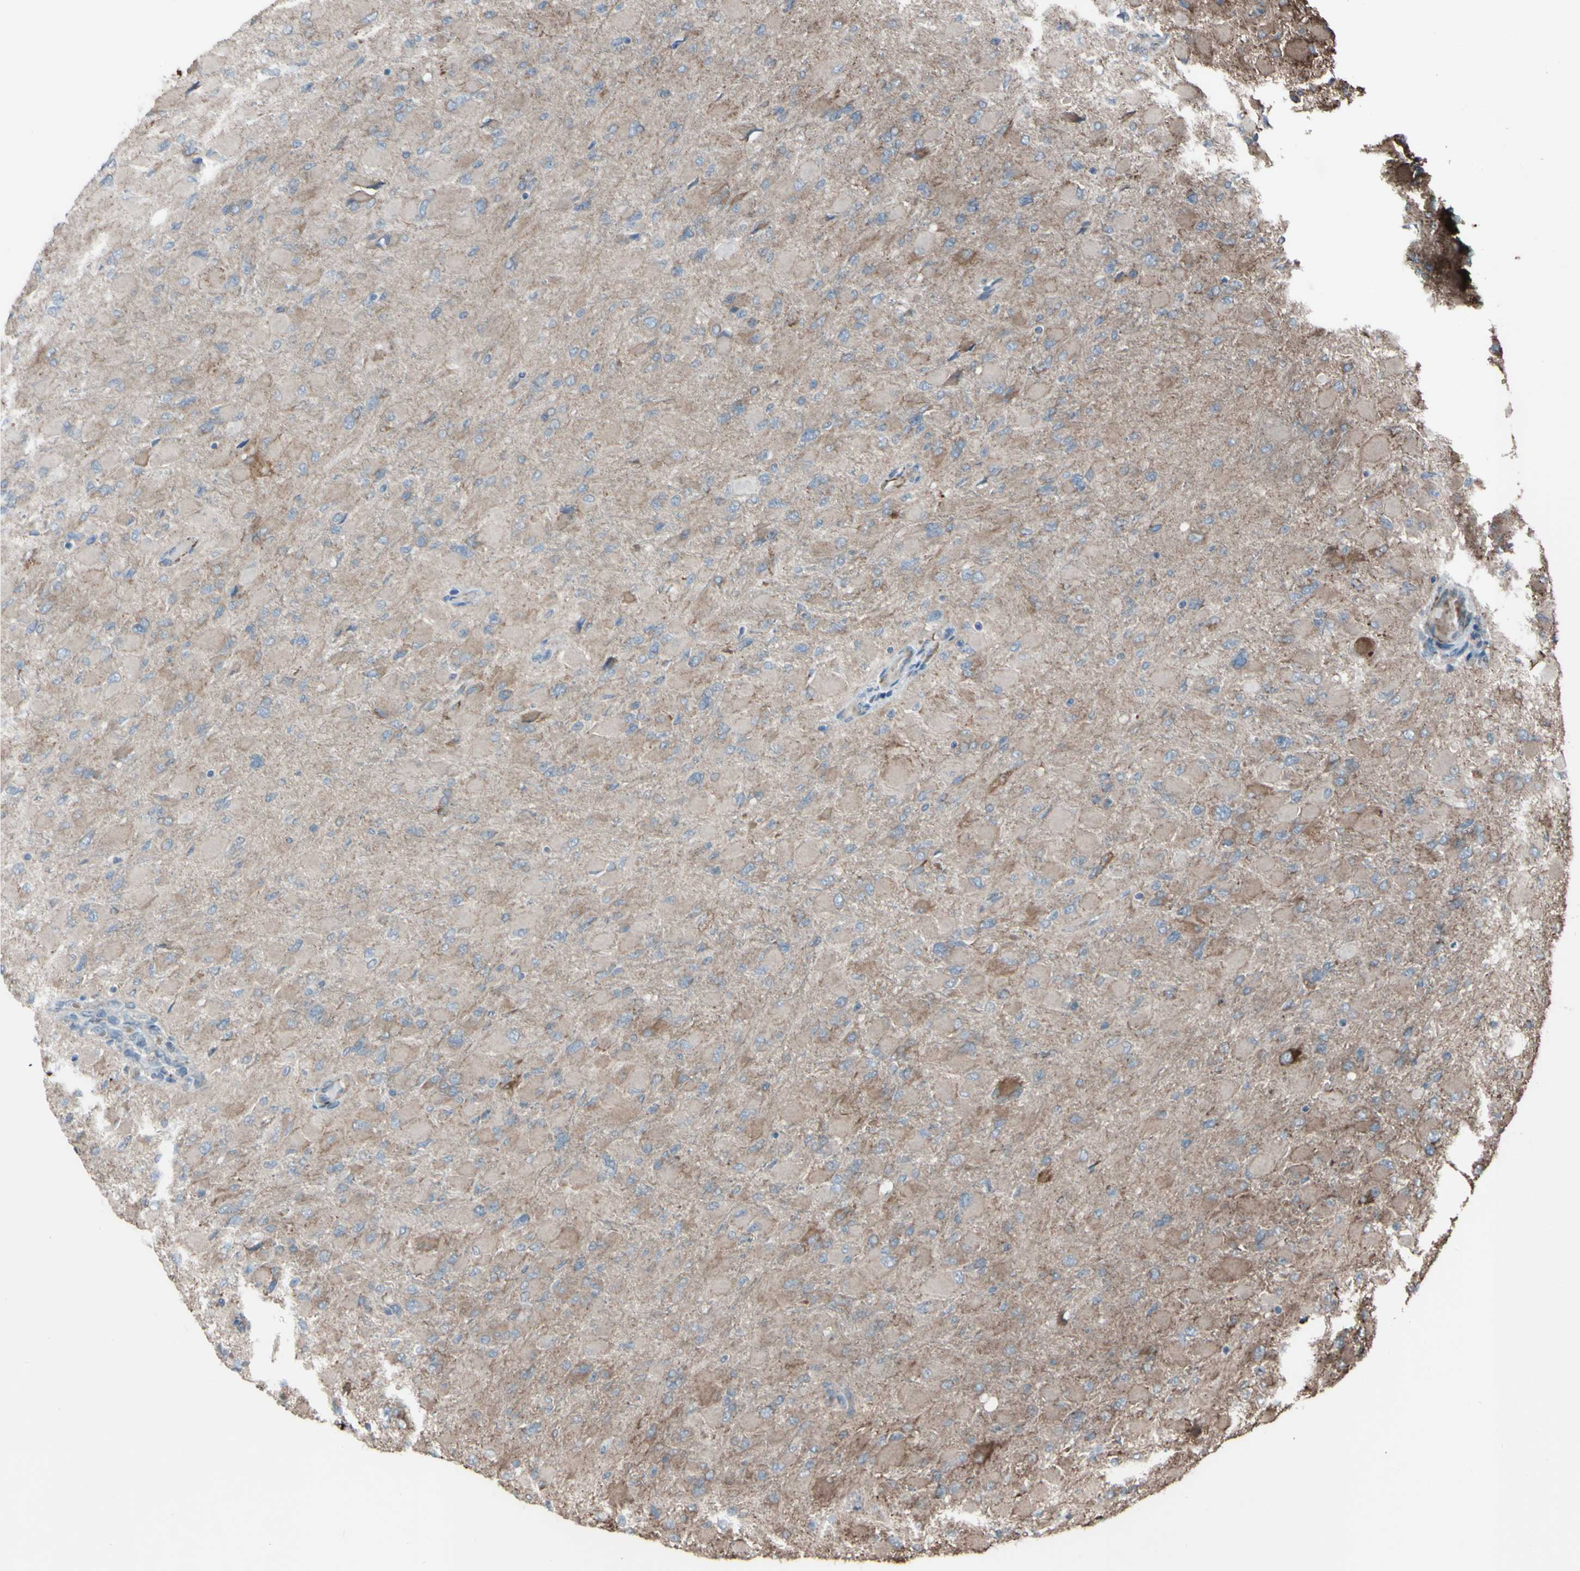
{"staining": {"intensity": "moderate", "quantity": "<25%", "location": "cytoplasmic/membranous"}, "tissue": "glioma", "cell_type": "Tumor cells", "image_type": "cancer", "snomed": [{"axis": "morphology", "description": "Glioma, malignant, High grade"}, {"axis": "topography", "description": "Cerebral cortex"}], "caption": "Brown immunohistochemical staining in malignant glioma (high-grade) shows moderate cytoplasmic/membranous positivity in about <25% of tumor cells.", "gene": "ACOT8", "patient": {"sex": "female", "age": 36}}